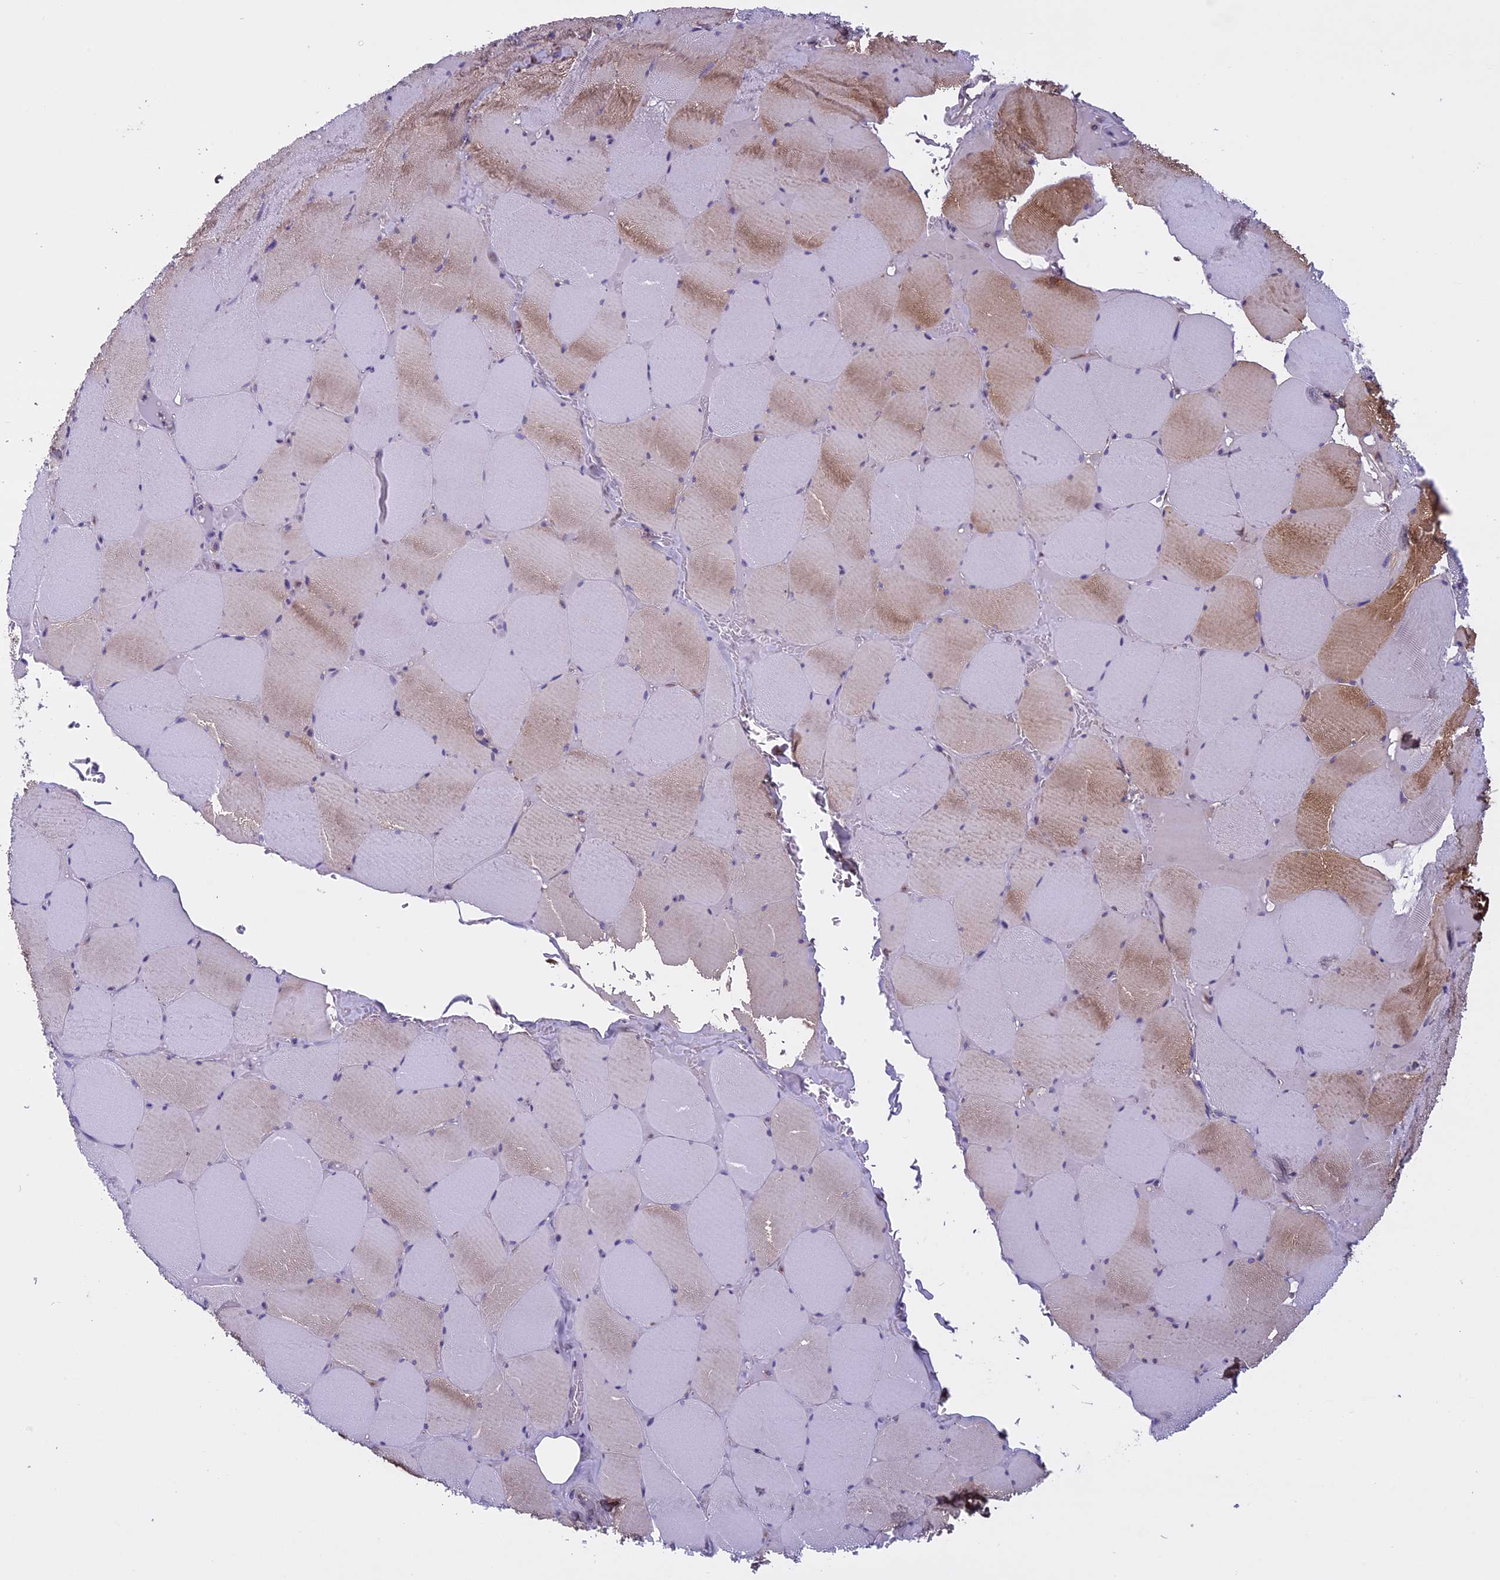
{"staining": {"intensity": "moderate", "quantity": "<25%", "location": "cytoplasmic/membranous"}, "tissue": "skeletal muscle", "cell_type": "Myocytes", "image_type": "normal", "snomed": [{"axis": "morphology", "description": "Normal tissue, NOS"}, {"axis": "topography", "description": "Skeletal muscle"}, {"axis": "topography", "description": "Head-Neck"}], "caption": "Immunohistochemical staining of normal human skeletal muscle shows low levels of moderate cytoplasmic/membranous expression in about <25% of myocytes. (DAB IHC with brightfield microscopy, high magnification).", "gene": "DCTN5", "patient": {"sex": "male", "age": 66}}